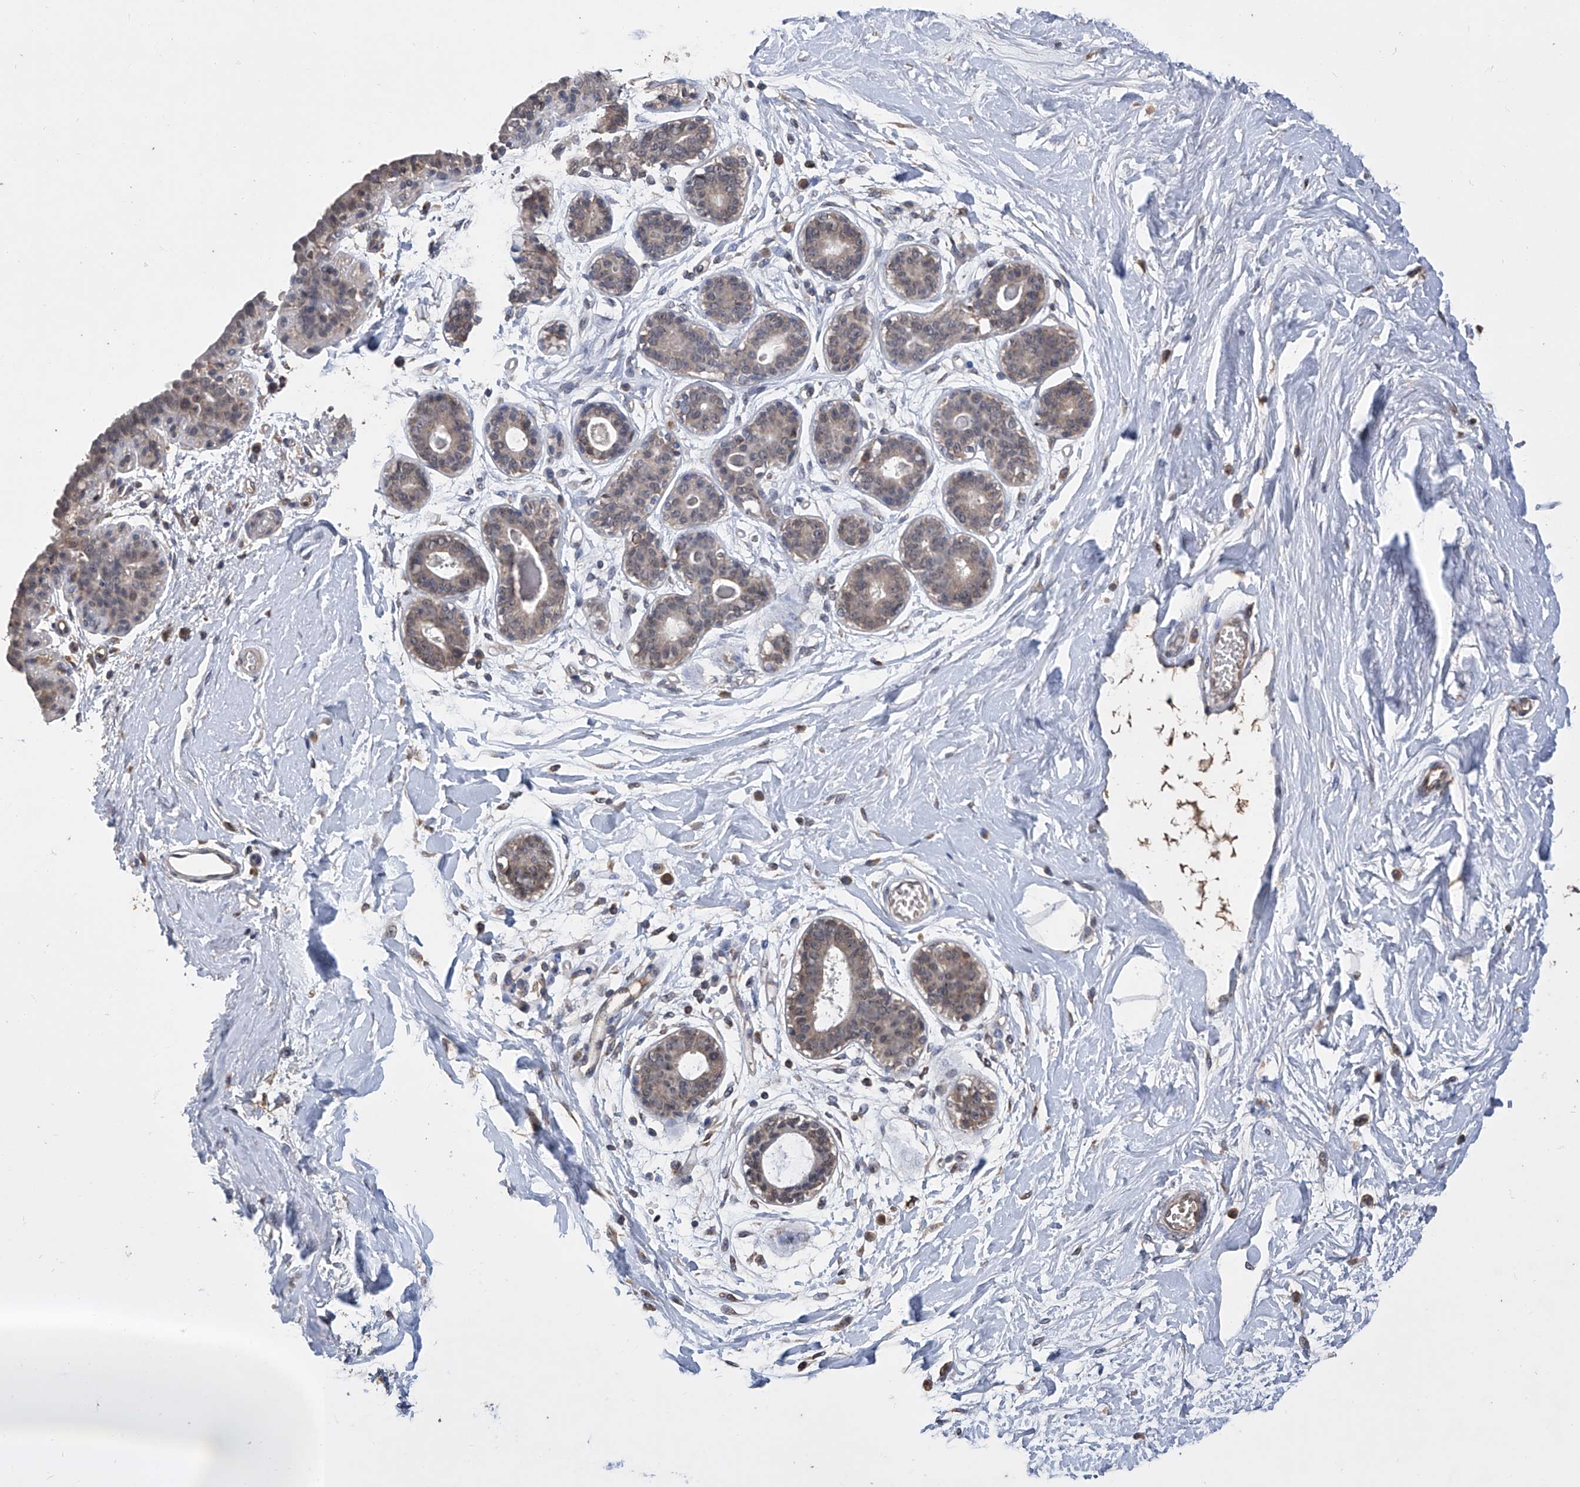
{"staining": {"intensity": "negative", "quantity": "none", "location": "none"}, "tissue": "breast", "cell_type": "Adipocytes", "image_type": "normal", "snomed": [{"axis": "morphology", "description": "Normal tissue, NOS"}, {"axis": "topography", "description": "Breast"}], "caption": "There is no significant positivity in adipocytes of breast. The staining is performed using DAB (3,3'-diaminobenzidine) brown chromogen with nuclei counter-stained in using hematoxylin.", "gene": "GPT", "patient": {"sex": "female", "age": 45}}